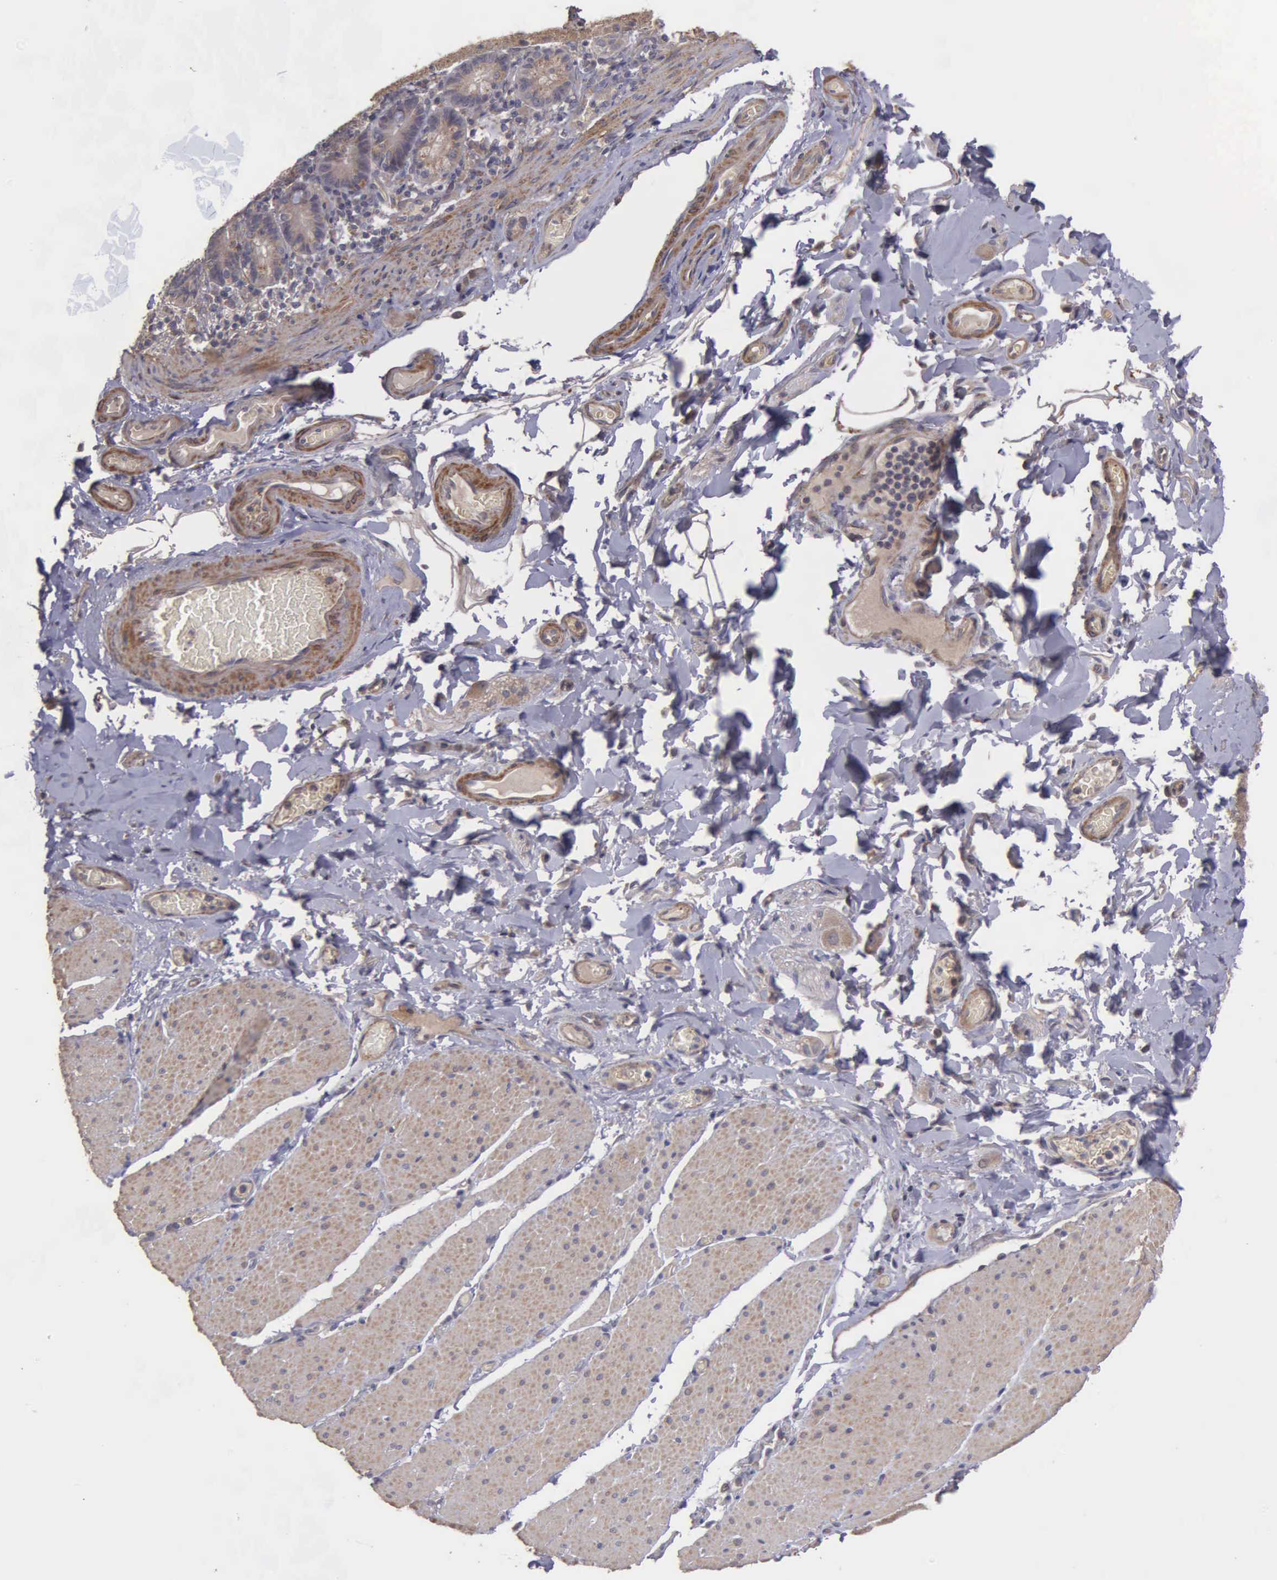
{"staining": {"intensity": "negative", "quantity": "none", "location": "none"}, "tissue": "adipose tissue", "cell_type": "Adipocytes", "image_type": "normal", "snomed": [{"axis": "morphology", "description": "Normal tissue, NOS"}, {"axis": "topography", "description": "Duodenum"}], "caption": "Adipocytes are negative for brown protein staining in benign adipose tissue. The staining is performed using DAB brown chromogen with nuclei counter-stained in using hematoxylin.", "gene": "RTL10", "patient": {"sex": "male", "age": 63}}